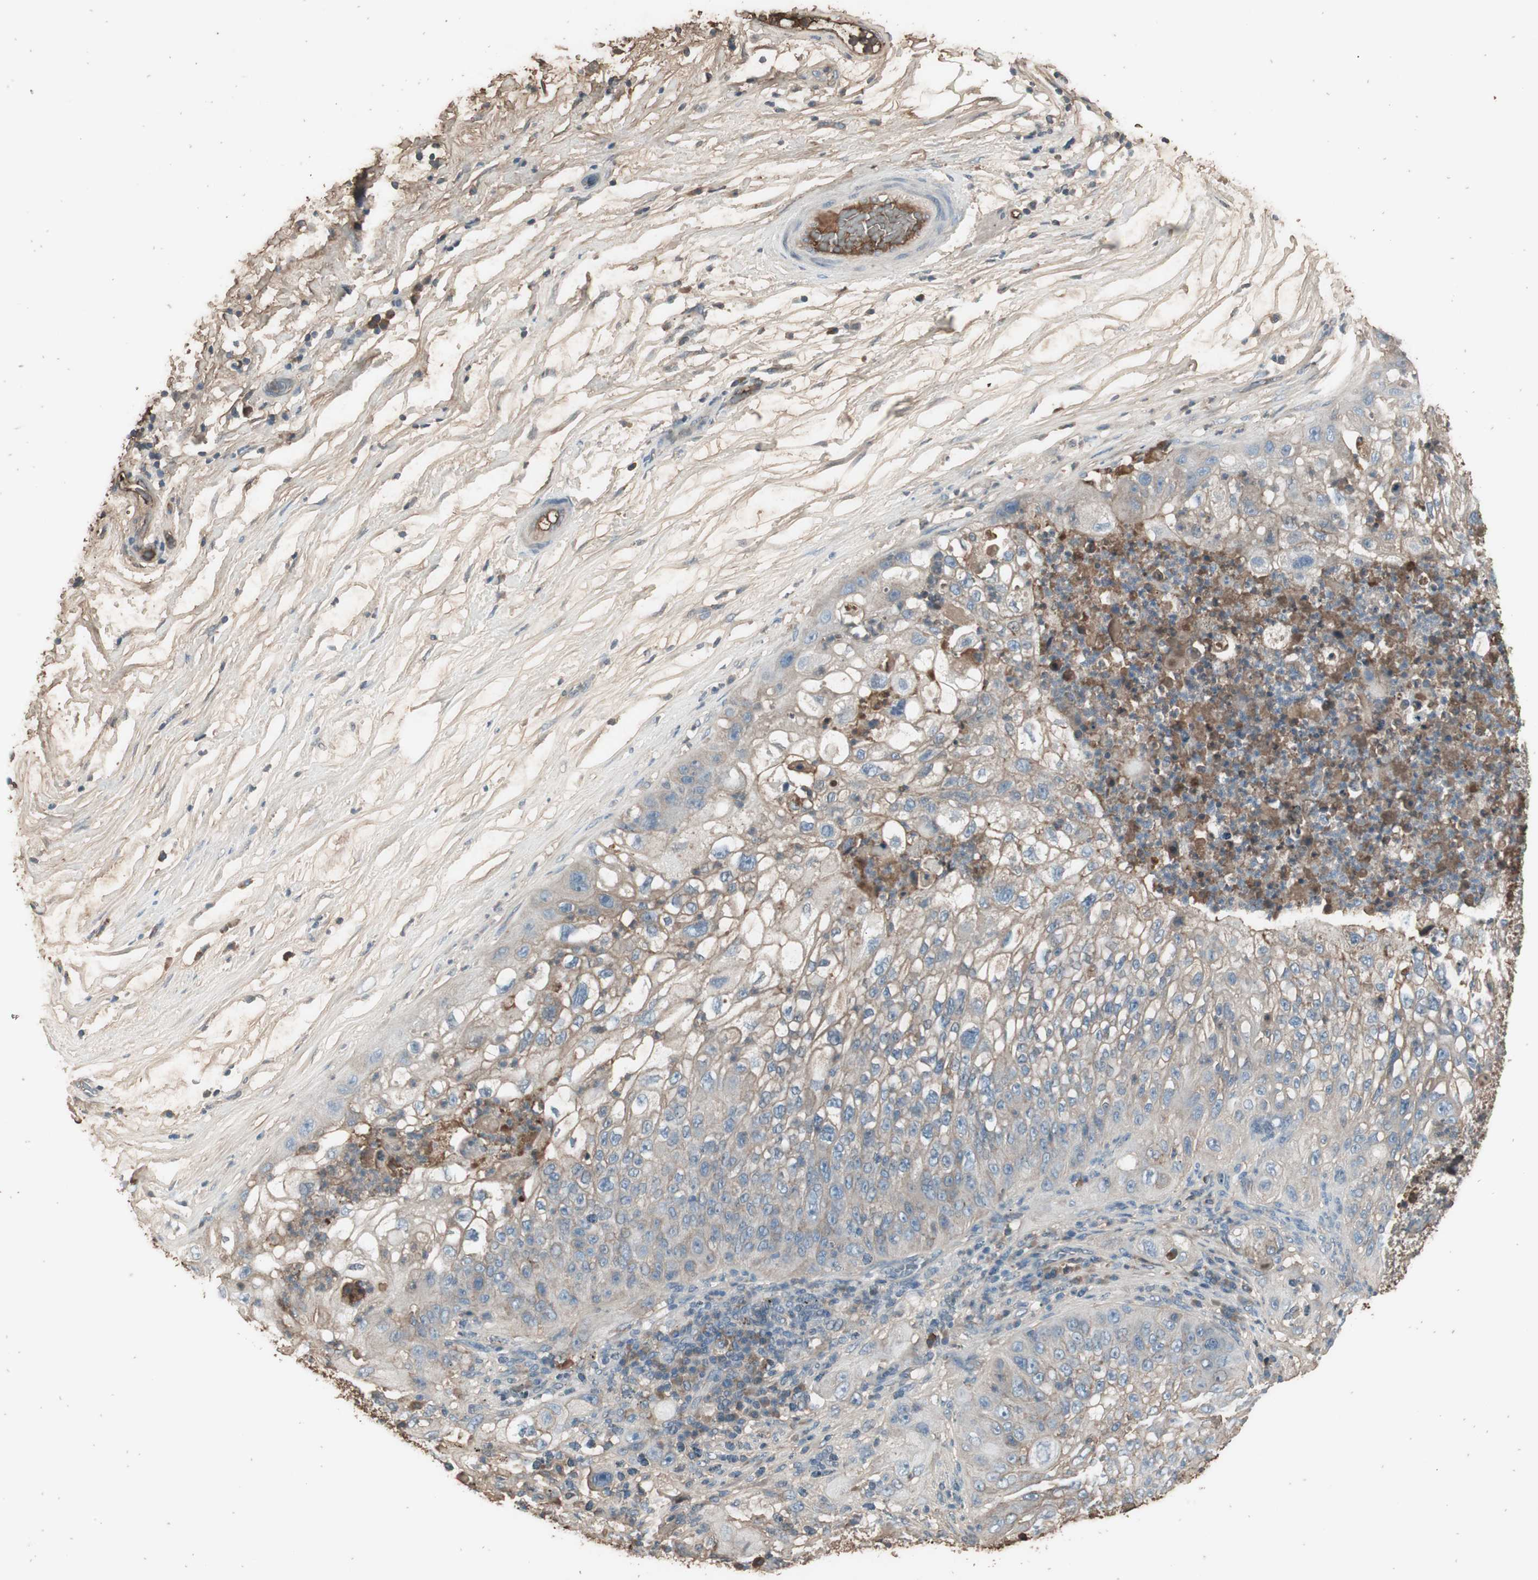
{"staining": {"intensity": "negative", "quantity": "none", "location": "none"}, "tissue": "lung cancer", "cell_type": "Tumor cells", "image_type": "cancer", "snomed": [{"axis": "morphology", "description": "Inflammation, NOS"}, {"axis": "morphology", "description": "Squamous cell carcinoma, NOS"}, {"axis": "topography", "description": "Lymph node"}, {"axis": "topography", "description": "Soft tissue"}, {"axis": "topography", "description": "Lung"}], "caption": "Tumor cells show no significant protein staining in lung cancer.", "gene": "MMP14", "patient": {"sex": "male", "age": 66}}